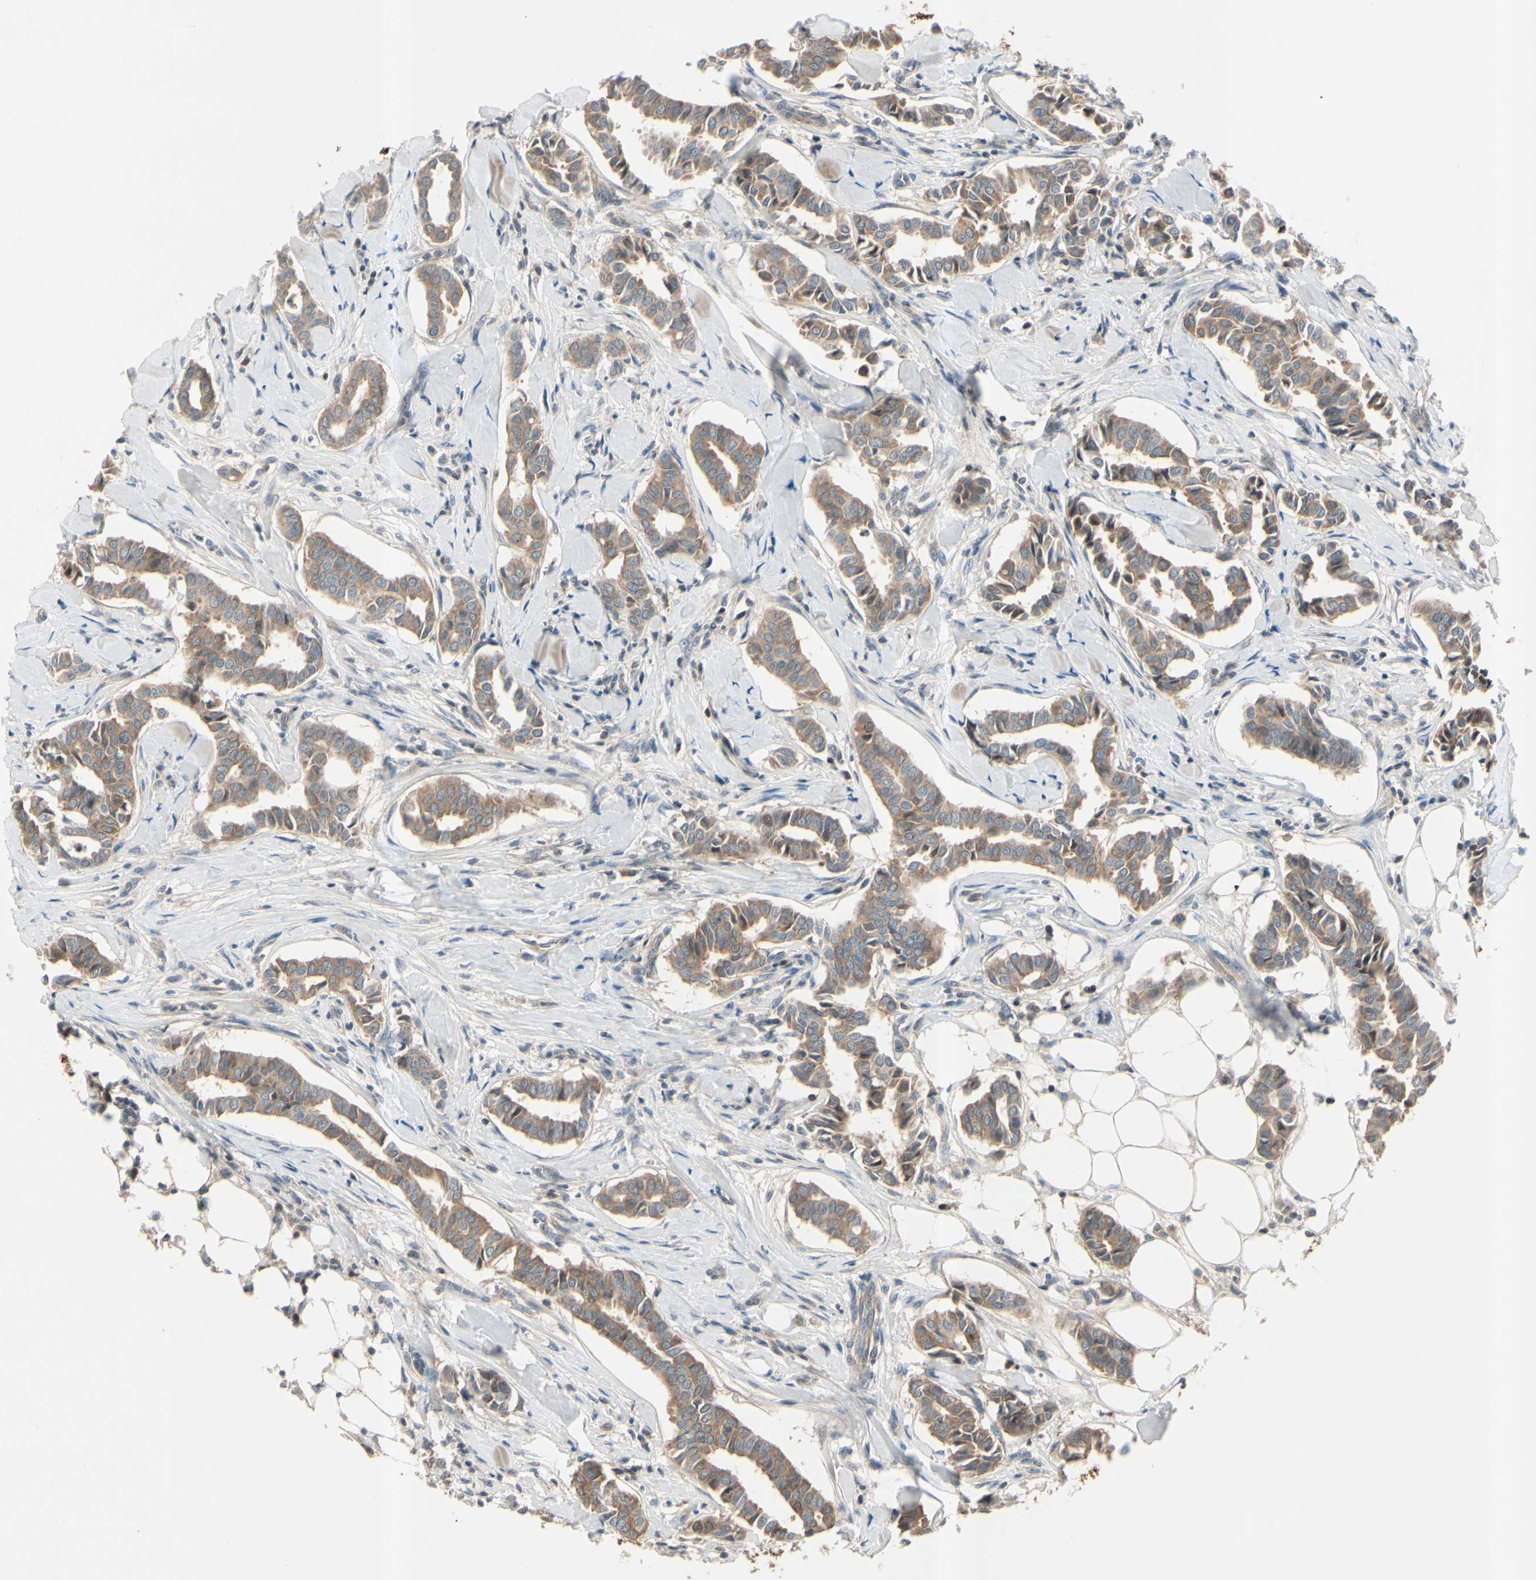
{"staining": {"intensity": "moderate", "quantity": ">75%", "location": "cytoplasmic/membranous"}, "tissue": "head and neck cancer", "cell_type": "Tumor cells", "image_type": "cancer", "snomed": [{"axis": "morphology", "description": "Adenocarcinoma, NOS"}, {"axis": "topography", "description": "Salivary gland"}, {"axis": "topography", "description": "Head-Neck"}], "caption": "Protein expression by immunohistochemistry reveals moderate cytoplasmic/membranous positivity in approximately >75% of tumor cells in head and neck cancer. (DAB IHC, brown staining for protein, blue staining for nuclei).", "gene": "ICAM5", "patient": {"sex": "female", "age": 59}}